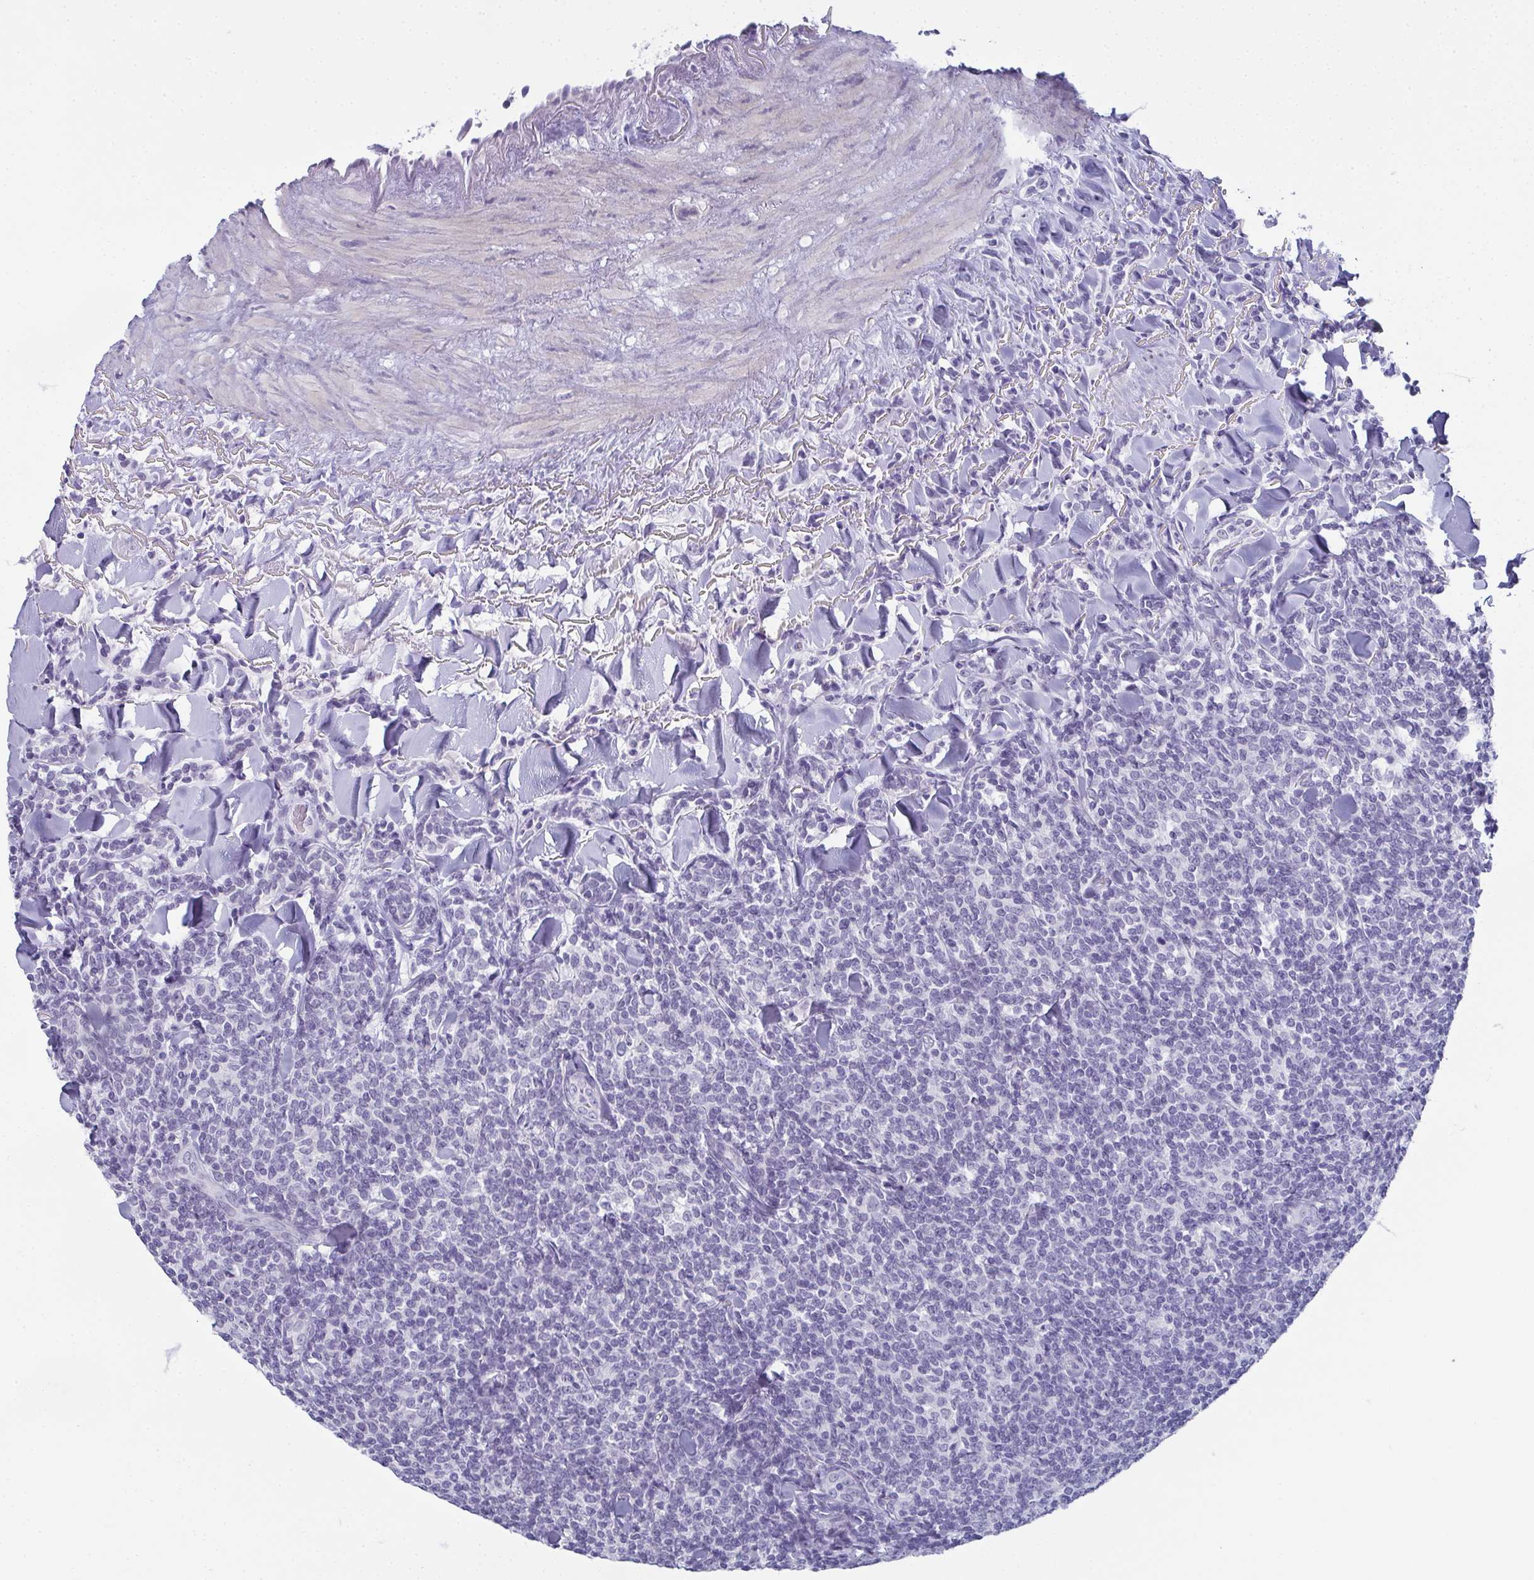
{"staining": {"intensity": "negative", "quantity": "none", "location": "none"}, "tissue": "lymphoma", "cell_type": "Tumor cells", "image_type": "cancer", "snomed": [{"axis": "morphology", "description": "Malignant lymphoma, non-Hodgkin's type, Low grade"}, {"axis": "topography", "description": "Lymph node"}], "caption": "This image is of low-grade malignant lymphoma, non-Hodgkin's type stained with IHC to label a protein in brown with the nuclei are counter-stained blue. There is no positivity in tumor cells.", "gene": "SLC36A2", "patient": {"sex": "female", "age": 56}}